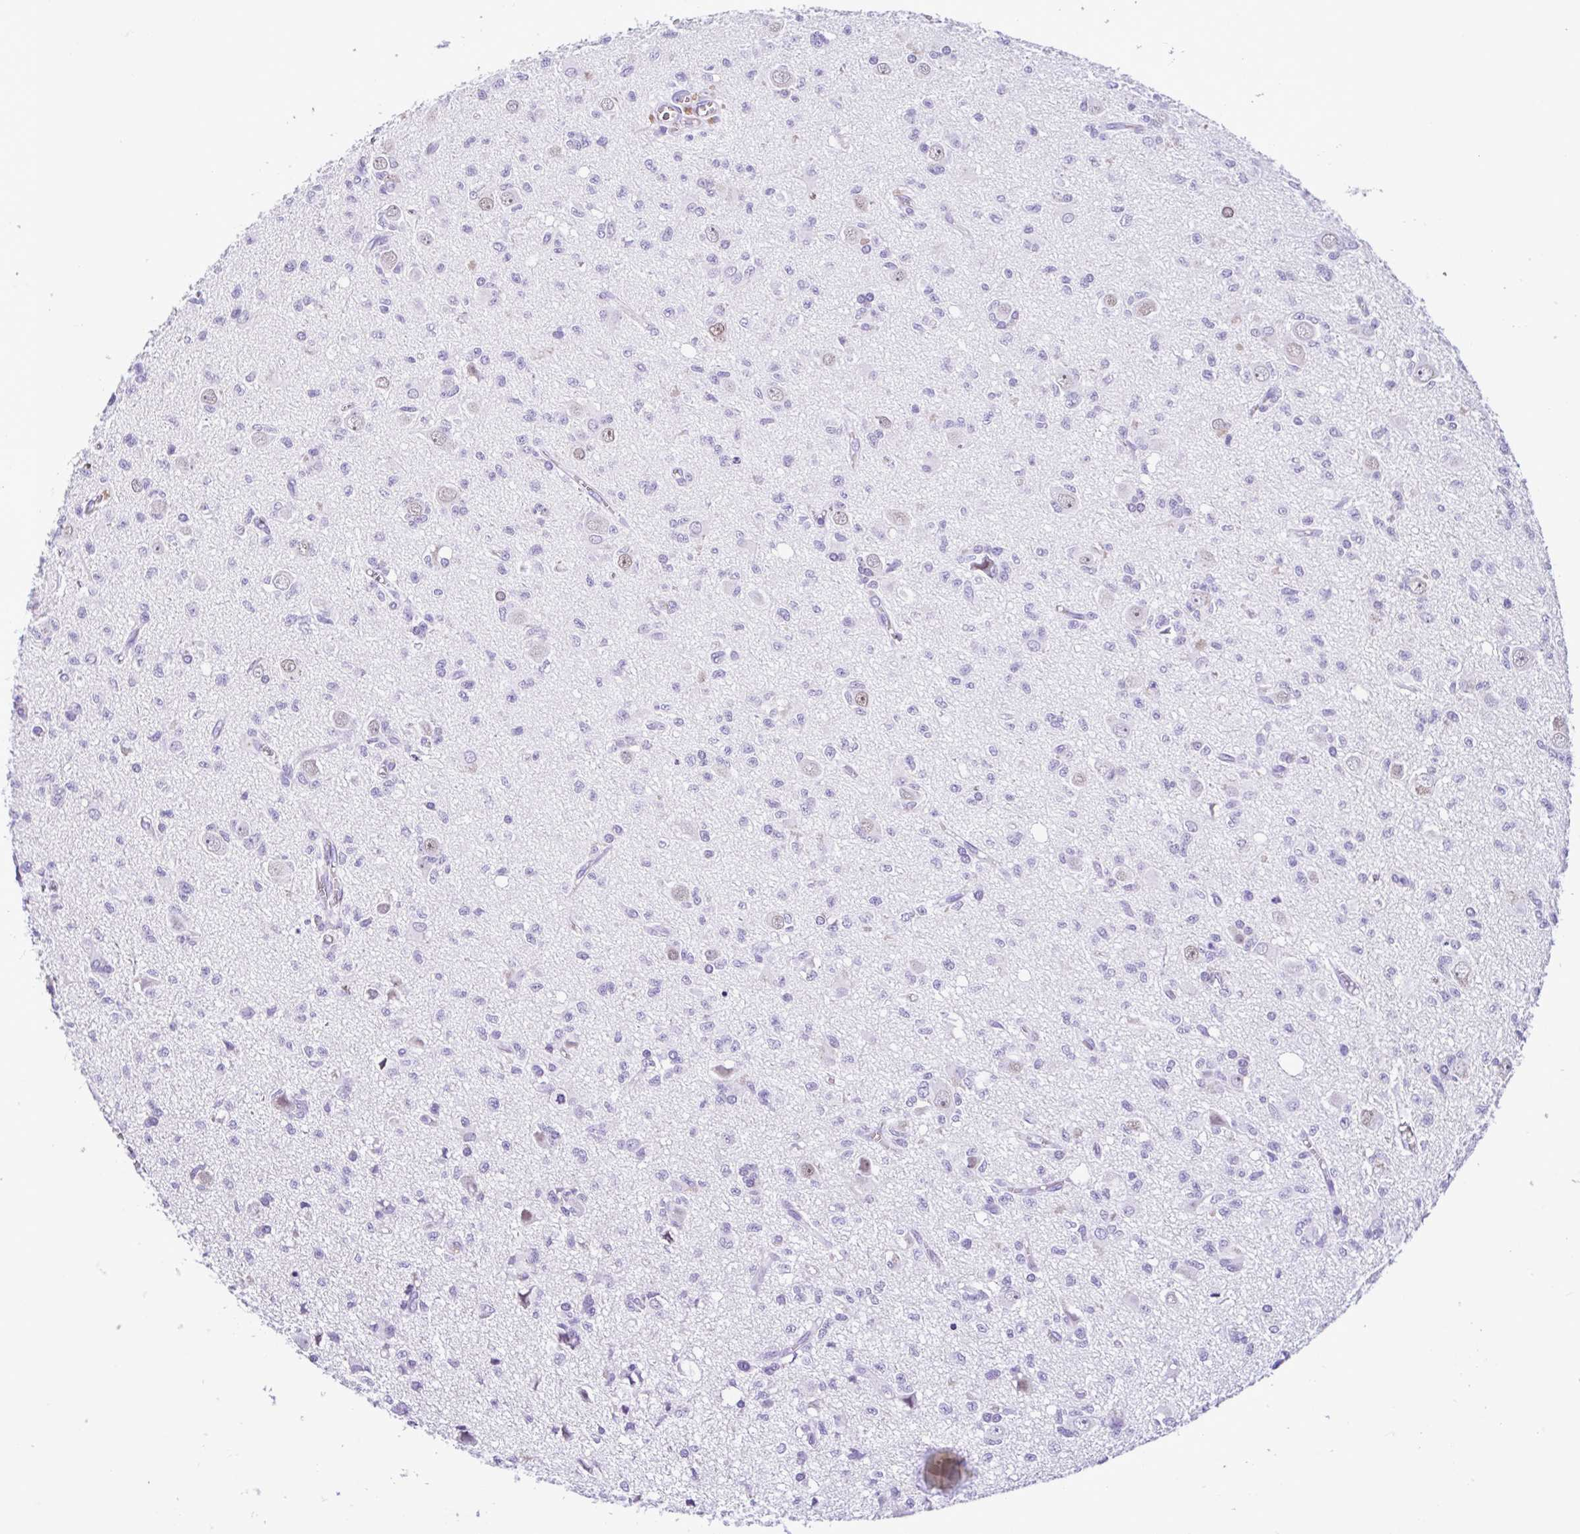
{"staining": {"intensity": "negative", "quantity": "none", "location": "none"}, "tissue": "glioma", "cell_type": "Tumor cells", "image_type": "cancer", "snomed": [{"axis": "morphology", "description": "Glioma, malignant, Low grade"}, {"axis": "topography", "description": "Brain"}], "caption": "Glioma was stained to show a protein in brown. There is no significant positivity in tumor cells.", "gene": "SPATA16", "patient": {"sex": "male", "age": 64}}